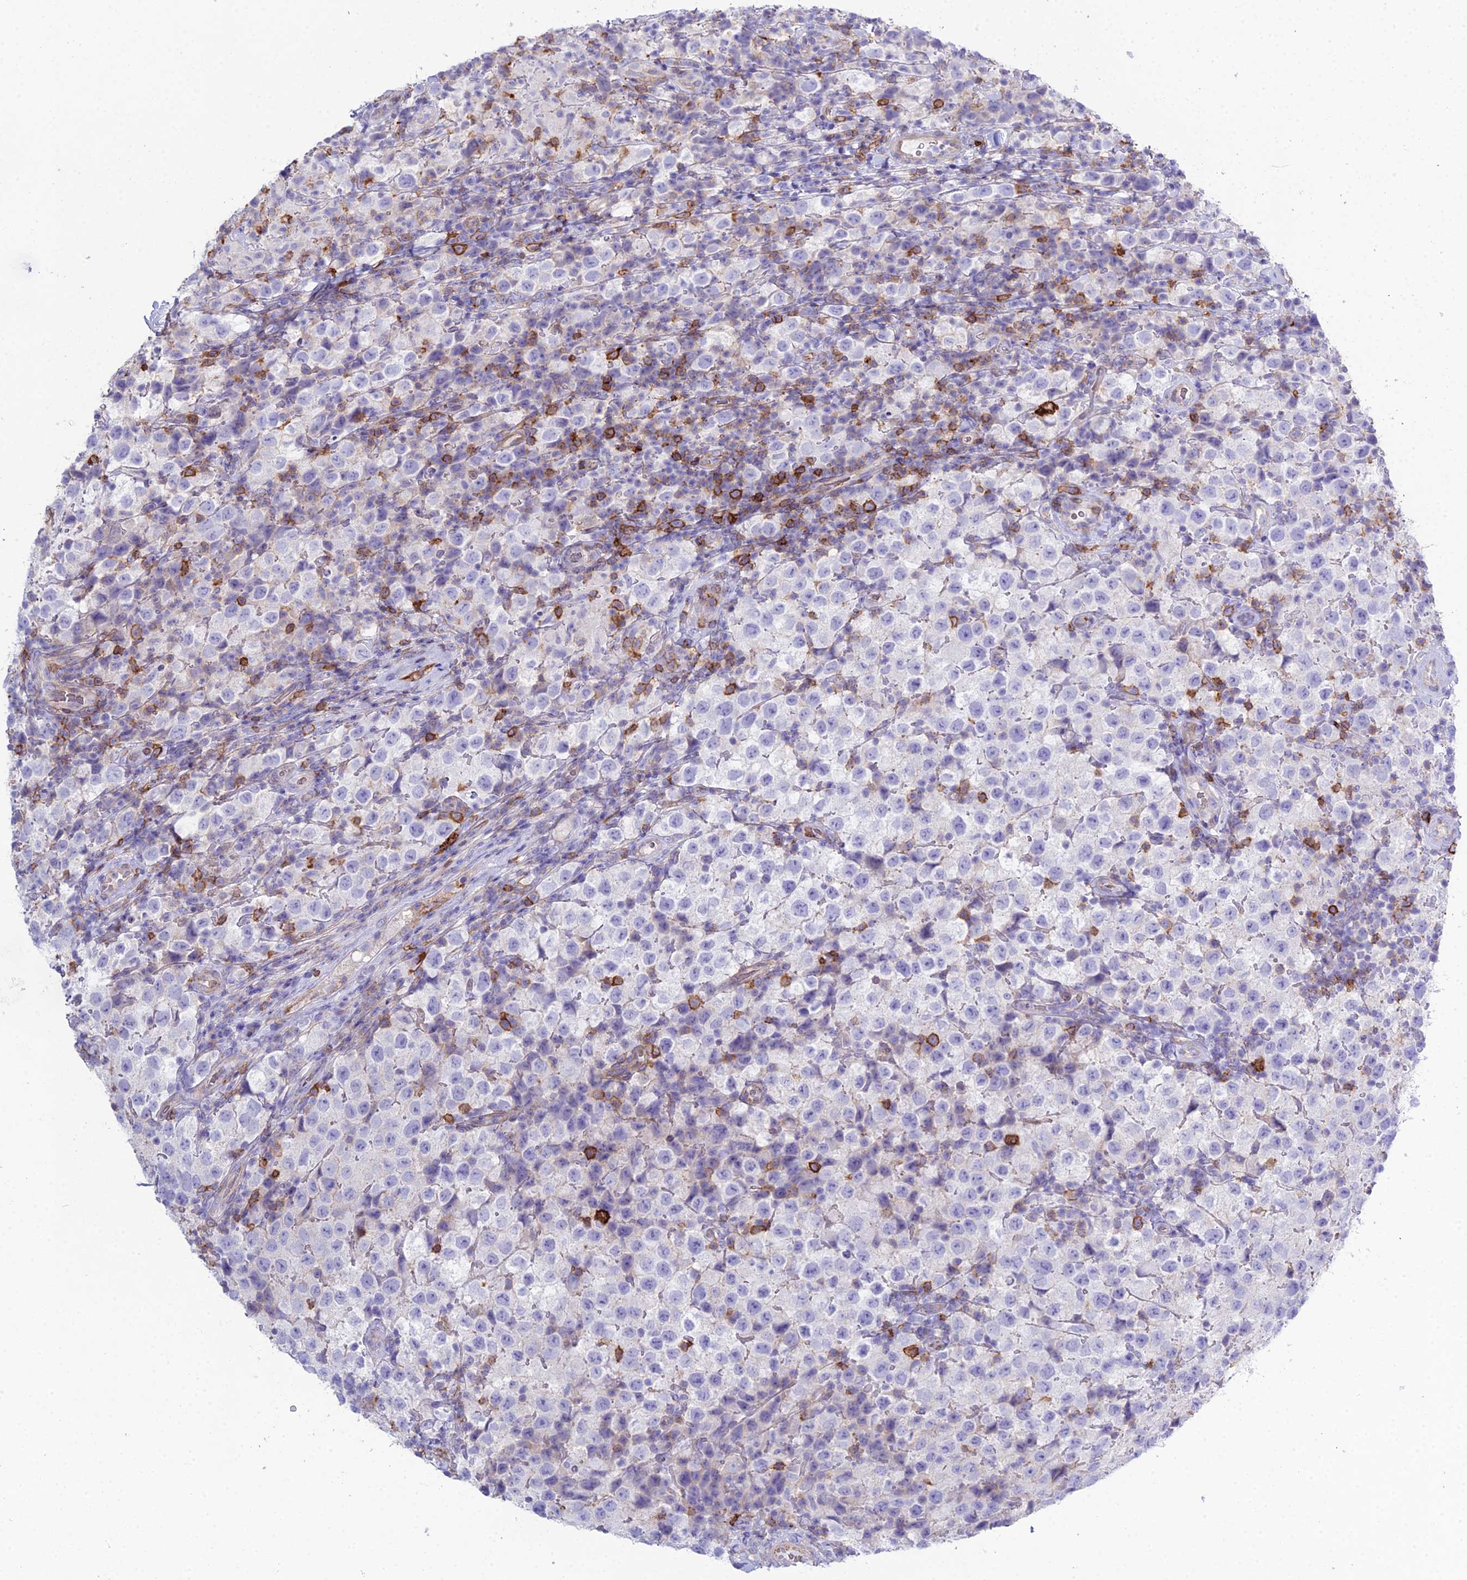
{"staining": {"intensity": "negative", "quantity": "none", "location": "none"}, "tissue": "testis cancer", "cell_type": "Tumor cells", "image_type": "cancer", "snomed": [{"axis": "morphology", "description": "Seminoma, NOS"}, {"axis": "morphology", "description": "Carcinoma, Embryonal, NOS"}, {"axis": "topography", "description": "Testis"}], "caption": "An immunohistochemistry (IHC) photomicrograph of seminoma (testis) is shown. There is no staining in tumor cells of seminoma (testis). The staining was performed using DAB to visualize the protein expression in brown, while the nuclei were stained in blue with hematoxylin (Magnification: 20x).", "gene": "OR1Q1", "patient": {"sex": "male", "age": 41}}